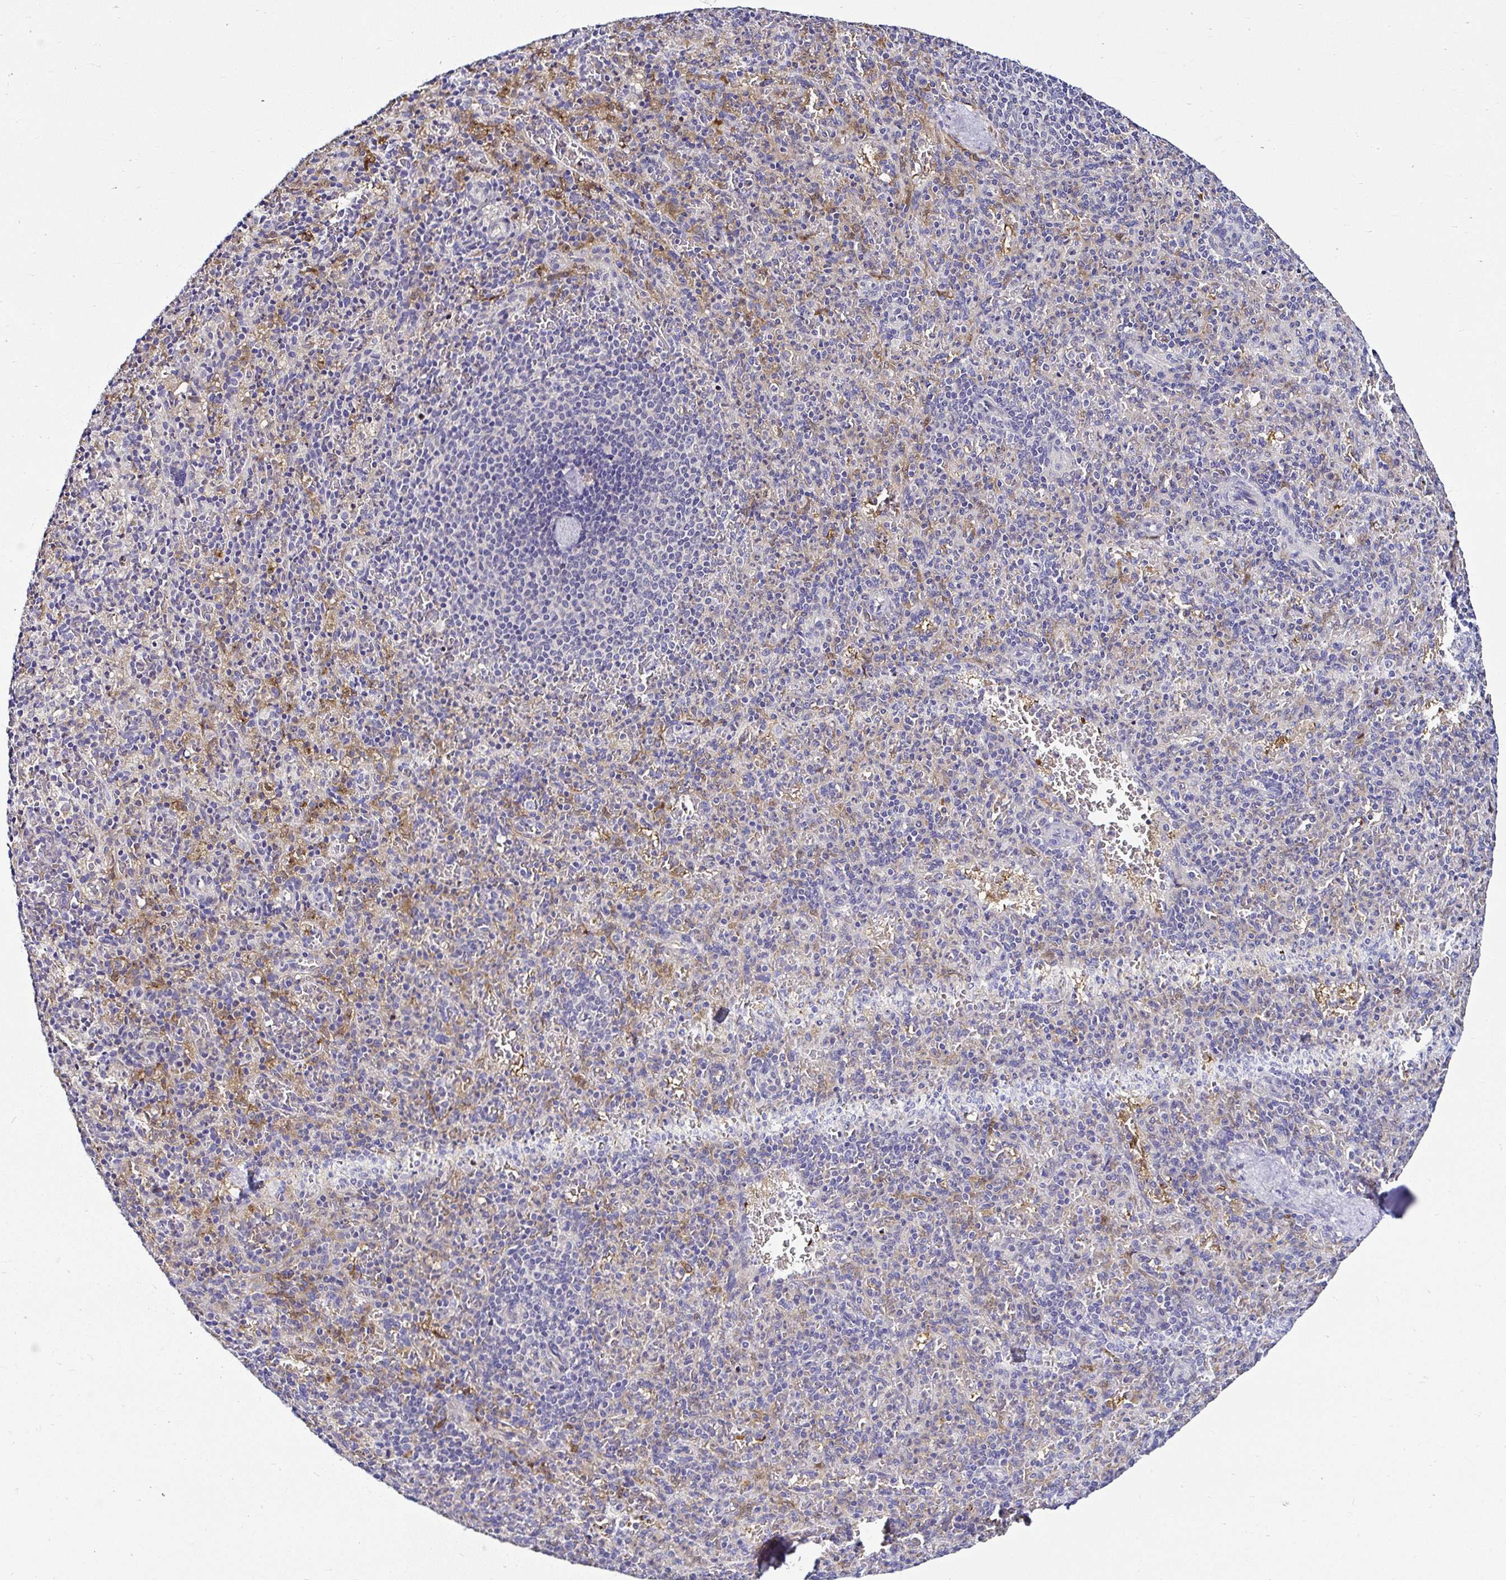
{"staining": {"intensity": "negative", "quantity": "none", "location": "none"}, "tissue": "spleen", "cell_type": "Cells in red pulp", "image_type": "normal", "snomed": [{"axis": "morphology", "description": "Normal tissue, NOS"}, {"axis": "topography", "description": "Spleen"}], "caption": "This is a photomicrograph of IHC staining of benign spleen, which shows no staining in cells in red pulp.", "gene": "DEPDC5", "patient": {"sex": "female", "age": 74}}